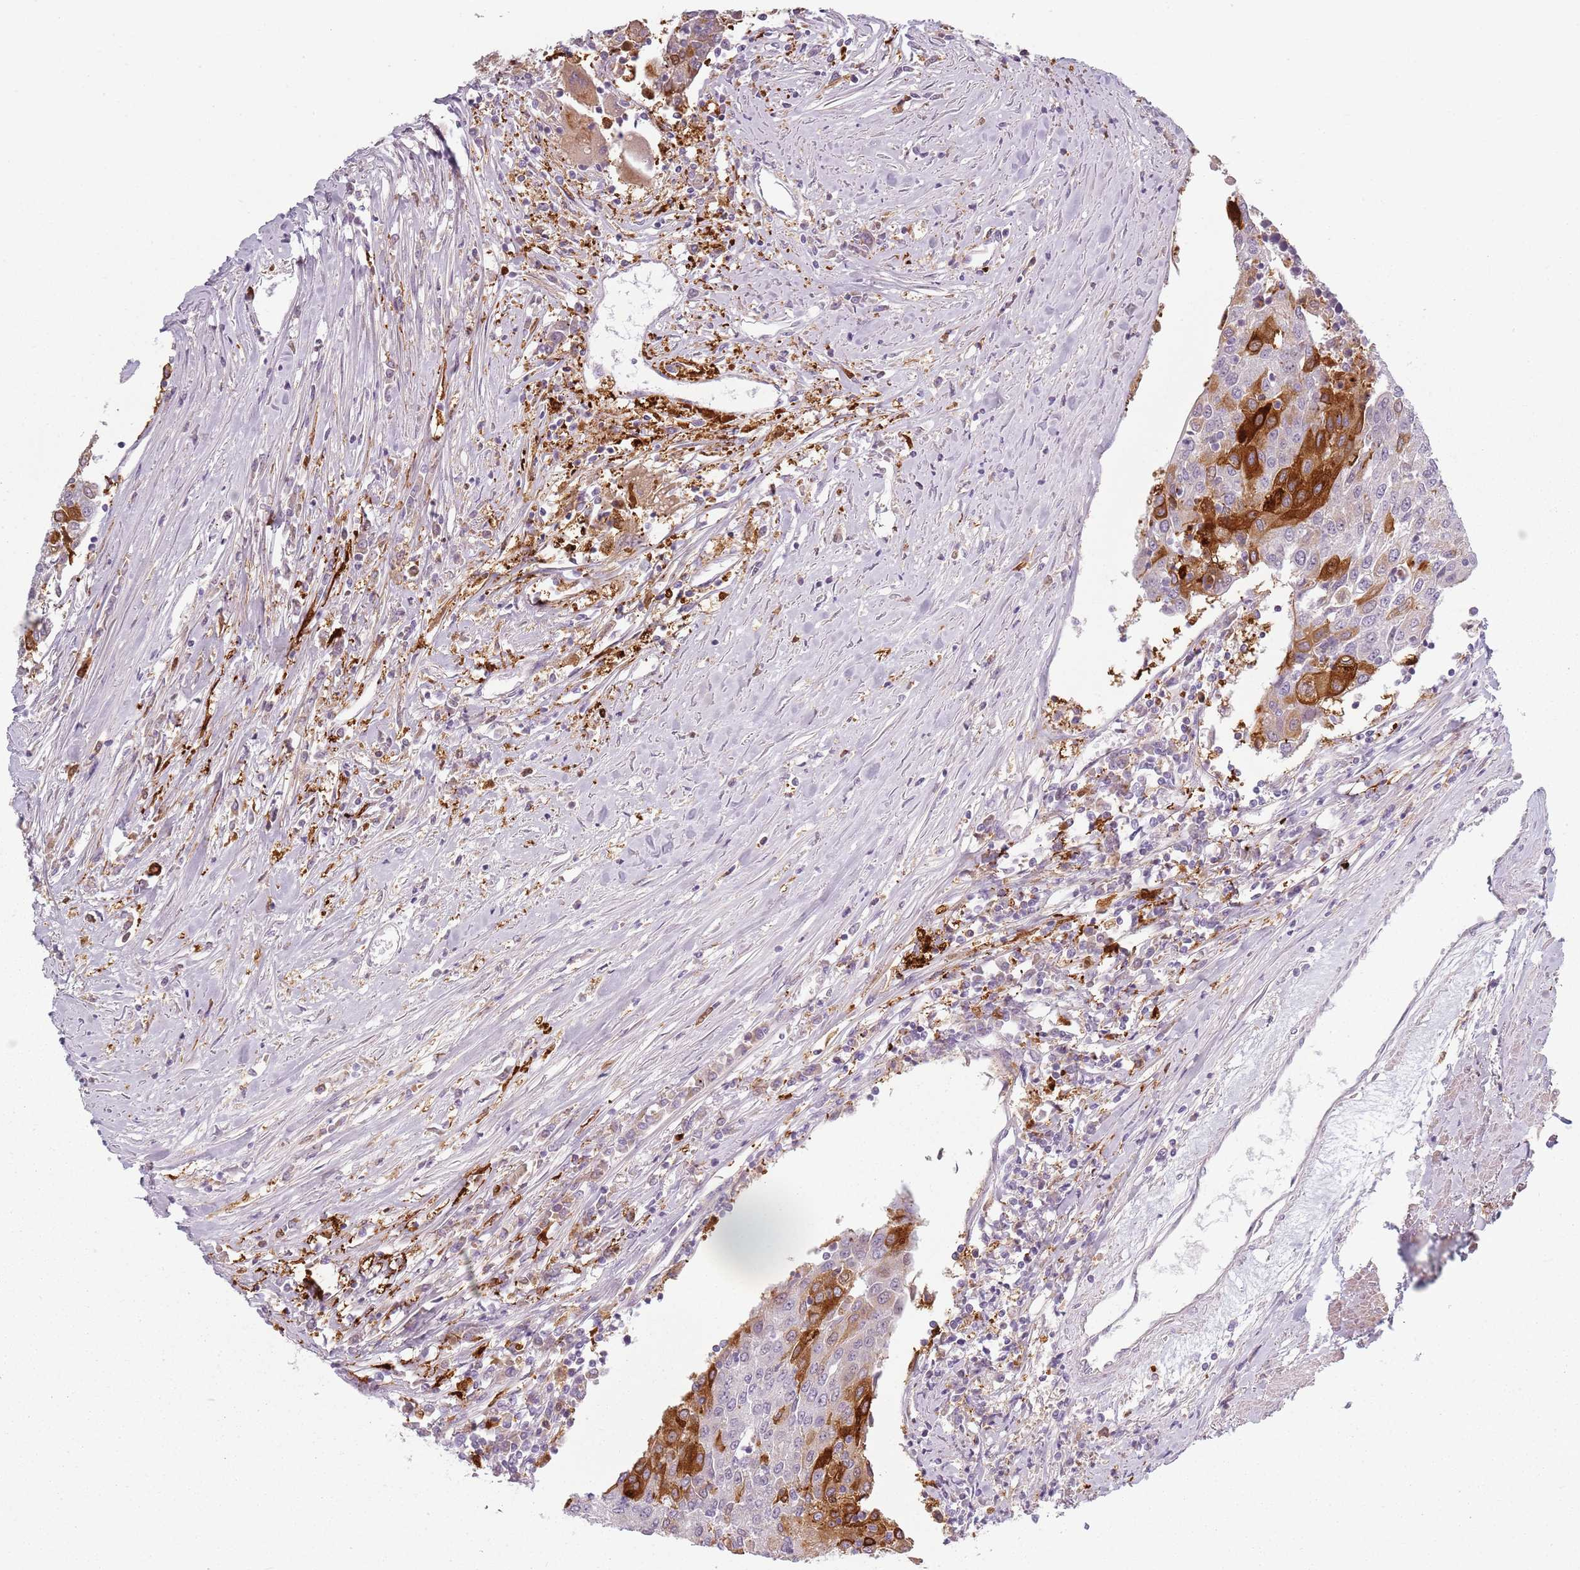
{"staining": {"intensity": "strong", "quantity": "<25%", "location": "cytoplasmic/membranous"}, "tissue": "urothelial cancer", "cell_type": "Tumor cells", "image_type": "cancer", "snomed": [{"axis": "morphology", "description": "Urothelial carcinoma, High grade"}, {"axis": "topography", "description": "Urinary bladder"}], "caption": "Strong cytoplasmic/membranous positivity for a protein is identified in approximately <25% of tumor cells of urothelial cancer using immunohistochemistry (IHC).", "gene": "CC2D2B", "patient": {"sex": "female", "age": 85}}